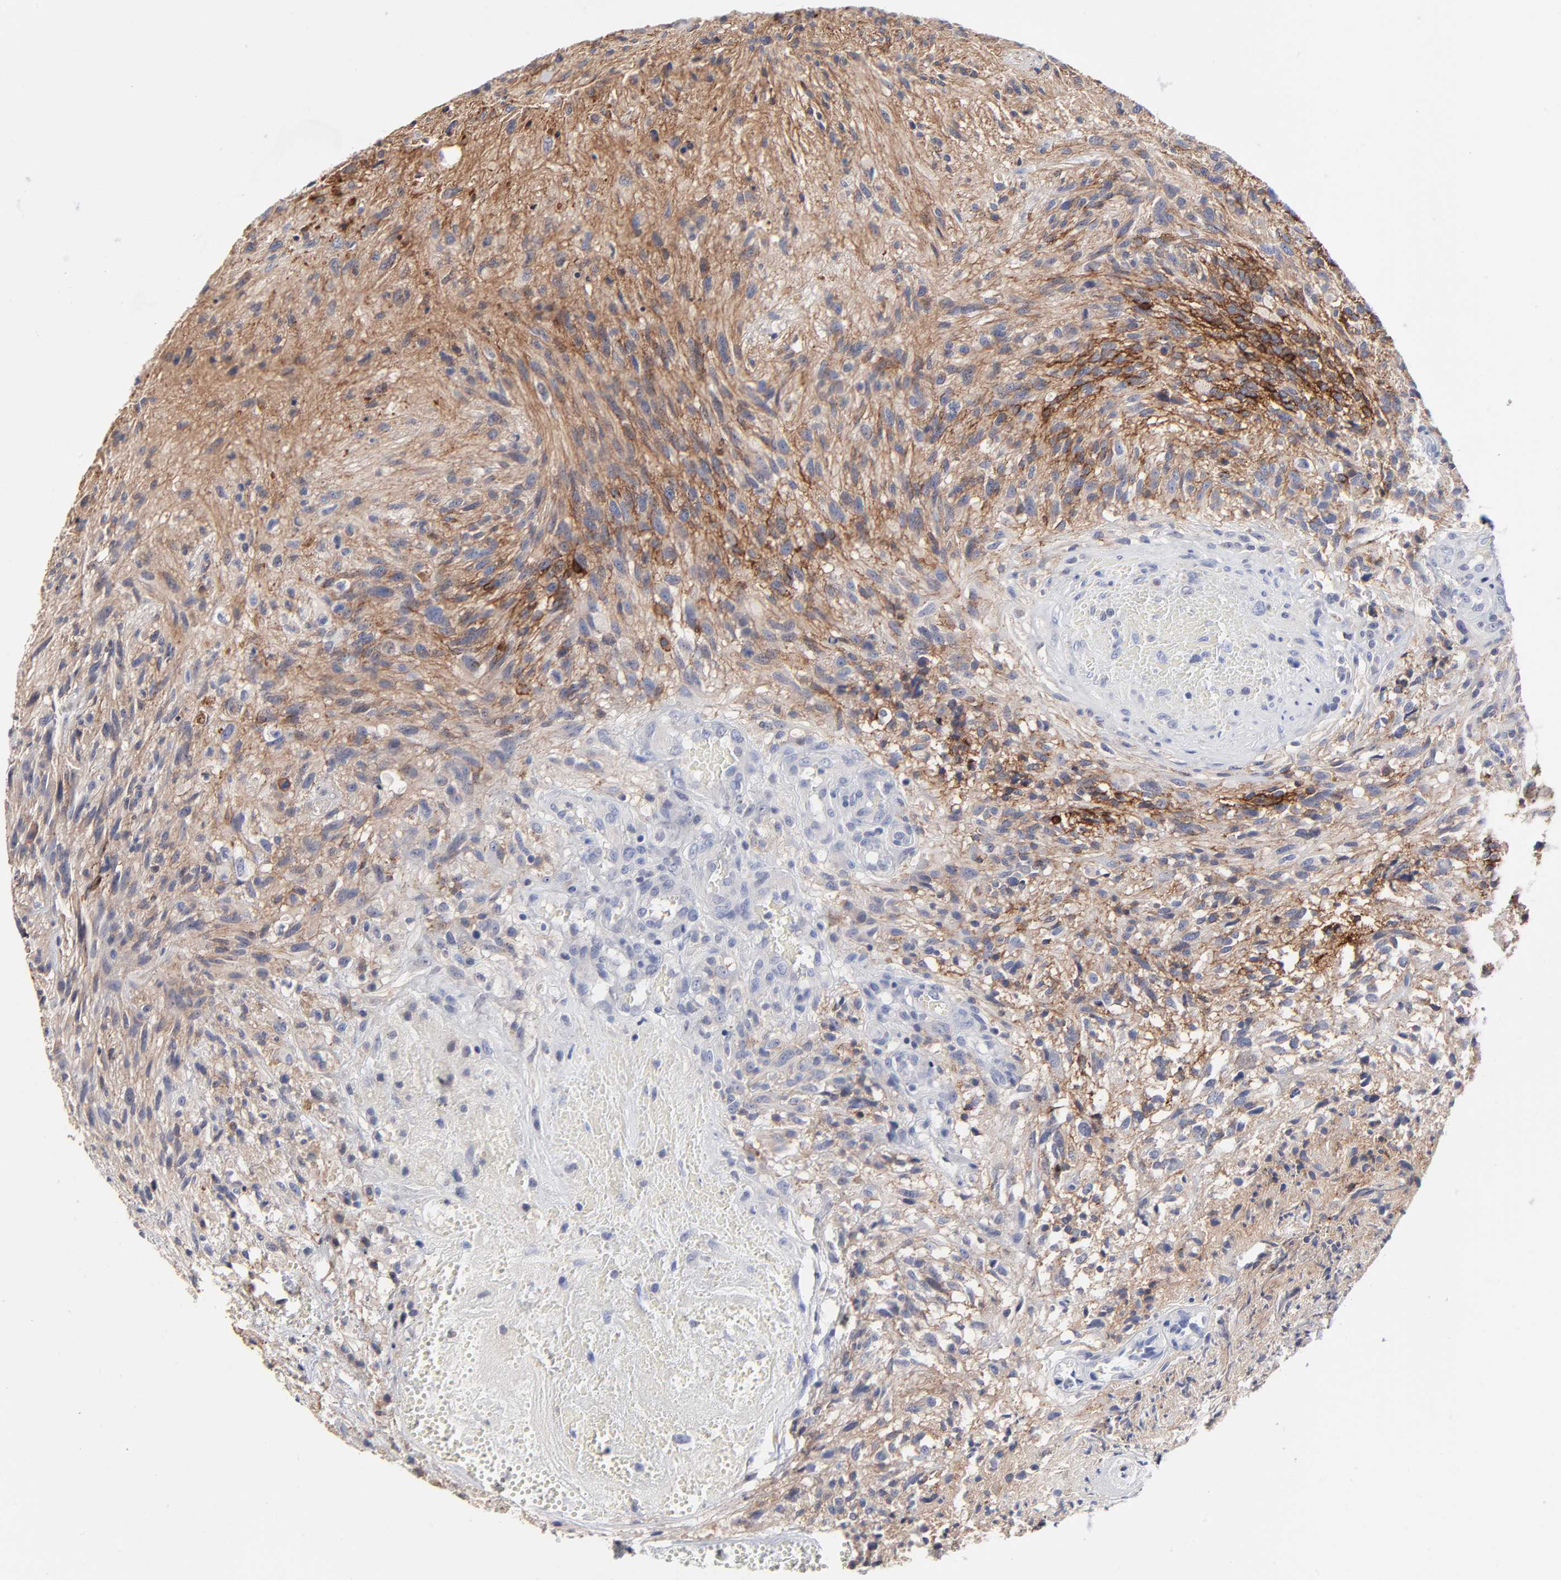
{"staining": {"intensity": "moderate", "quantity": "<25%", "location": "cytoplasmic/membranous"}, "tissue": "glioma", "cell_type": "Tumor cells", "image_type": "cancer", "snomed": [{"axis": "morphology", "description": "Normal tissue, NOS"}, {"axis": "morphology", "description": "Glioma, malignant, High grade"}, {"axis": "topography", "description": "Cerebral cortex"}], "caption": "Tumor cells reveal low levels of moderate cytoplasmic/membranous positivity in approximately <25% of cells in glioma.", "gene": "CXADR", "patient": {"sex": "male", "age": 75}}